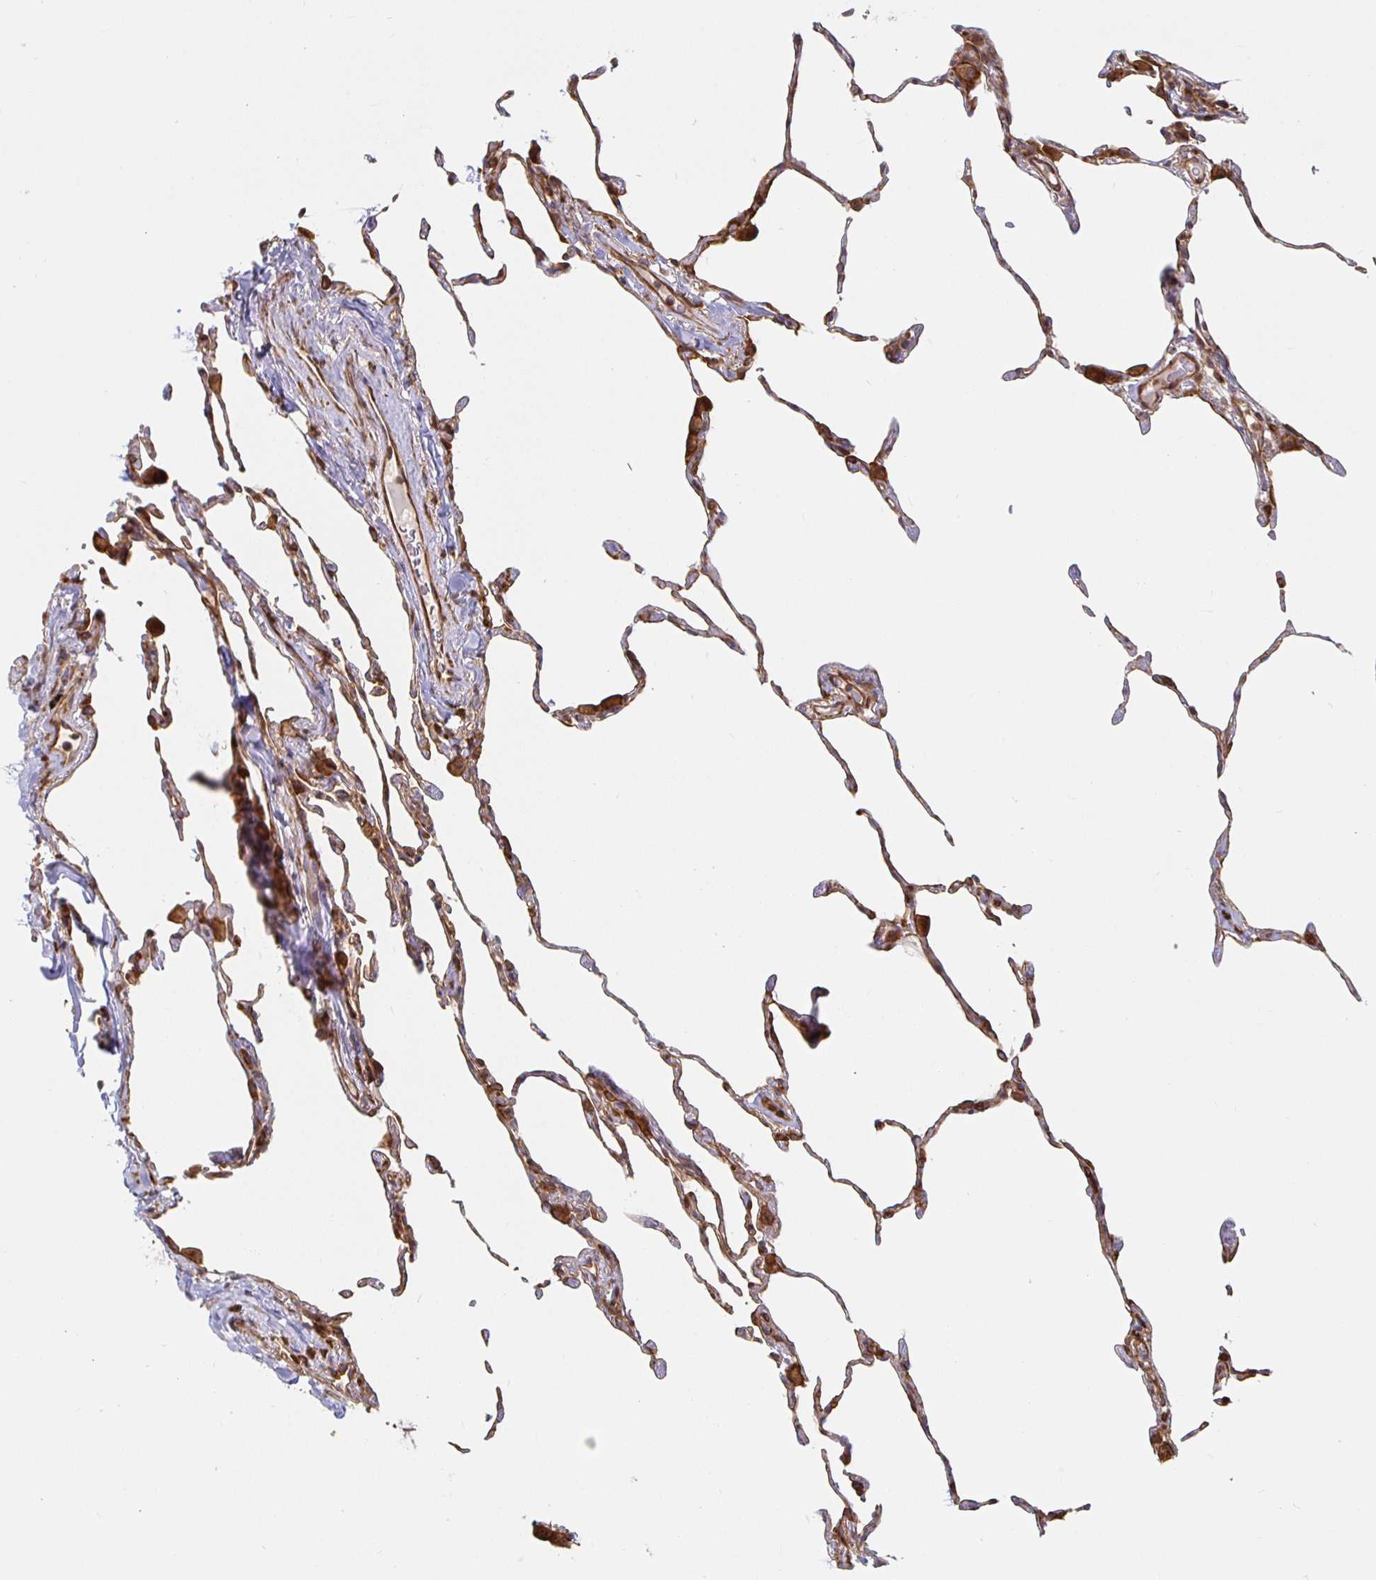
{"staining": {"intensity": "moderate", "quantity": "25%-75%", "location": "cytoplasmic/membranous"}, "tissue": "lung", "cell_type": "Alveolar cells", "image_type": "normal", "snomed": [{"axis": "morphology", "description": "Normal tissue, NOS"}, {"axis": "topography", "description": "Lung"}], "caption": "Immunohistochemical staining of benign lung demonstrates 25%-75% levels of moderate cytoplasmic/membranous protein expression in about 25%-75% of alveolar cells.", "gene": "STRAP", "patient": {"sex": "female", "age": 57}}